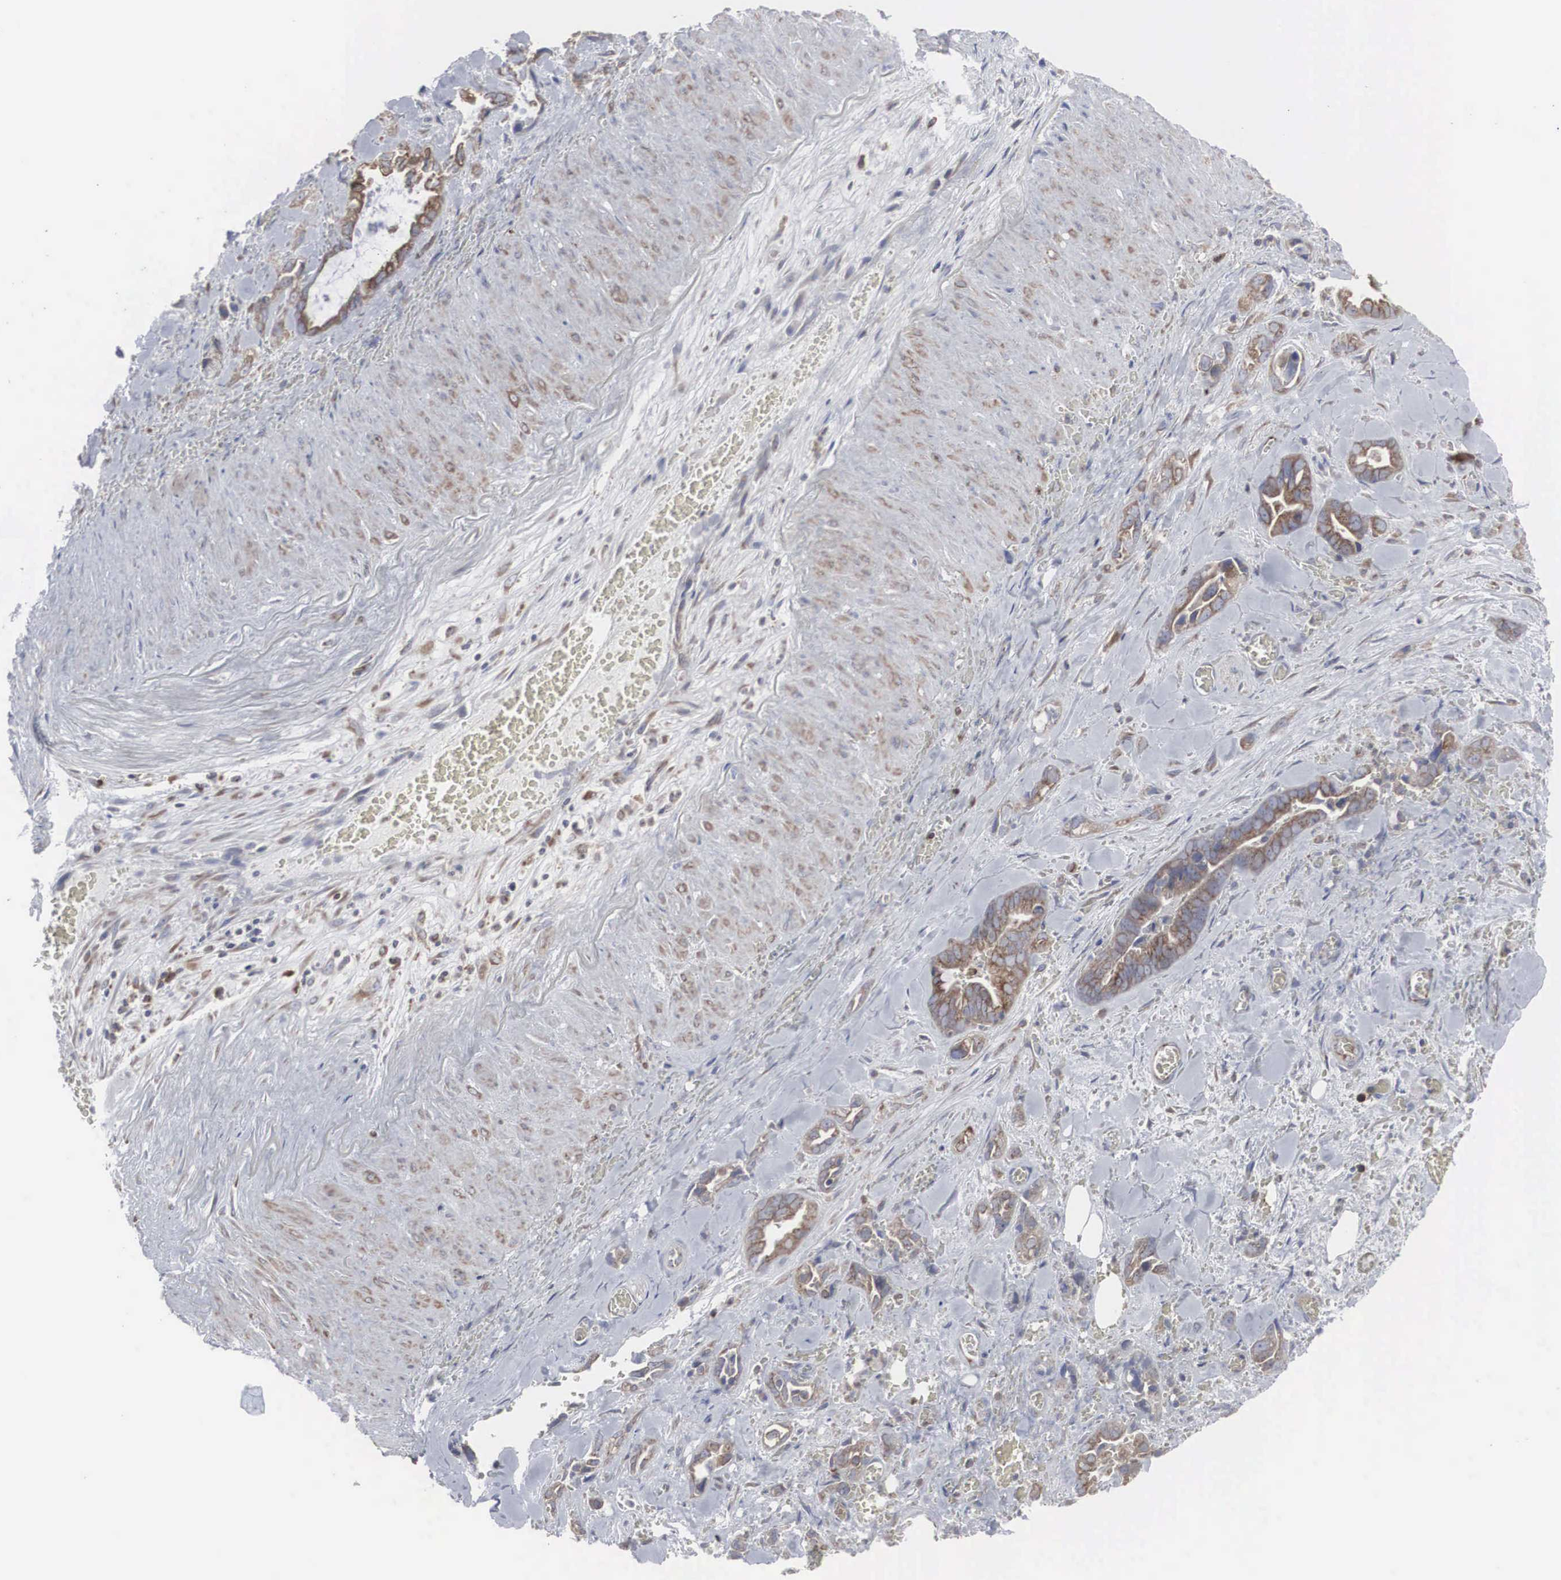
{"staining": {"intensity": "moderate", "quantity": "25%-75%", "location": "cytoplasmic/membranous"}, "tissue": "pancreatic cancer", "cell_type": "Tumor cells", "image_type": "cancer", "snomed": [{"axis": "morphology", "description": "Adenocarcinoma, NOS"}, {"axis": "topography", "description": "Pancreas"}], "caption": "A brown stain labels moderate cytoplasmic/membranous positivity of a protein in human pancreatic cancer (adenocarcinoma) tumor cells.", "gene": "MIA2", "patient": {"sex": "male", "age": 69}}